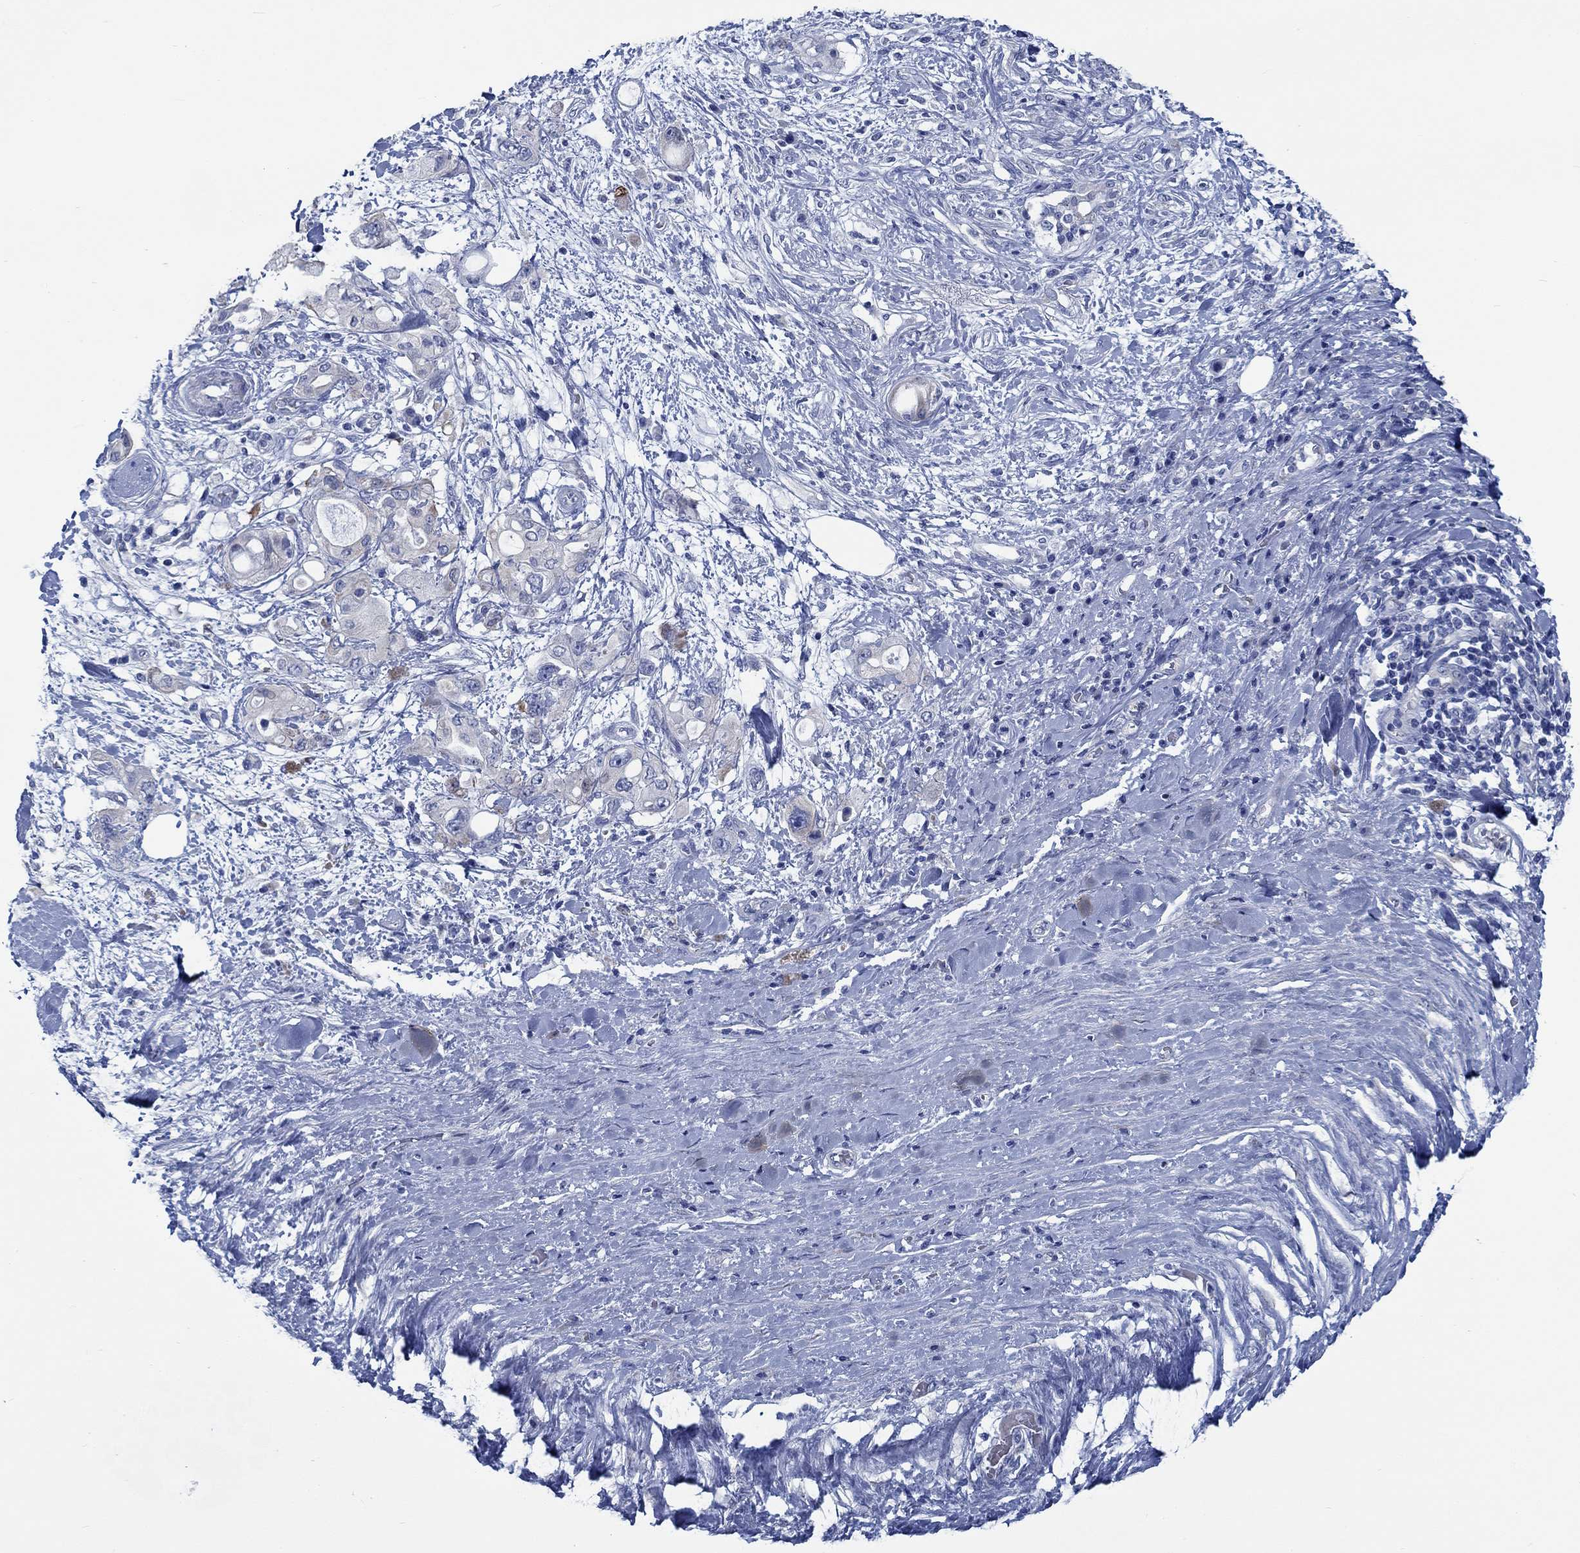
{"staining": {"intensity": "negative", "quantity": "none", "location": "none"}, "tissue": "pancreatic cancer", "cell_type": "Tumor cells", "image_type": "cancer", "snomed": [{"axis": "morphology", "description": "Adenocarcinoma, NOS"}, {"axis": "topography", "description": "Pancreas"}], "caption": "Immunohistochemistry (IHC) of pancreatic cancer shows no staining in tumor cells.", "gene": "SVEP1", "patient": {"sex": "female", "age": 56}}